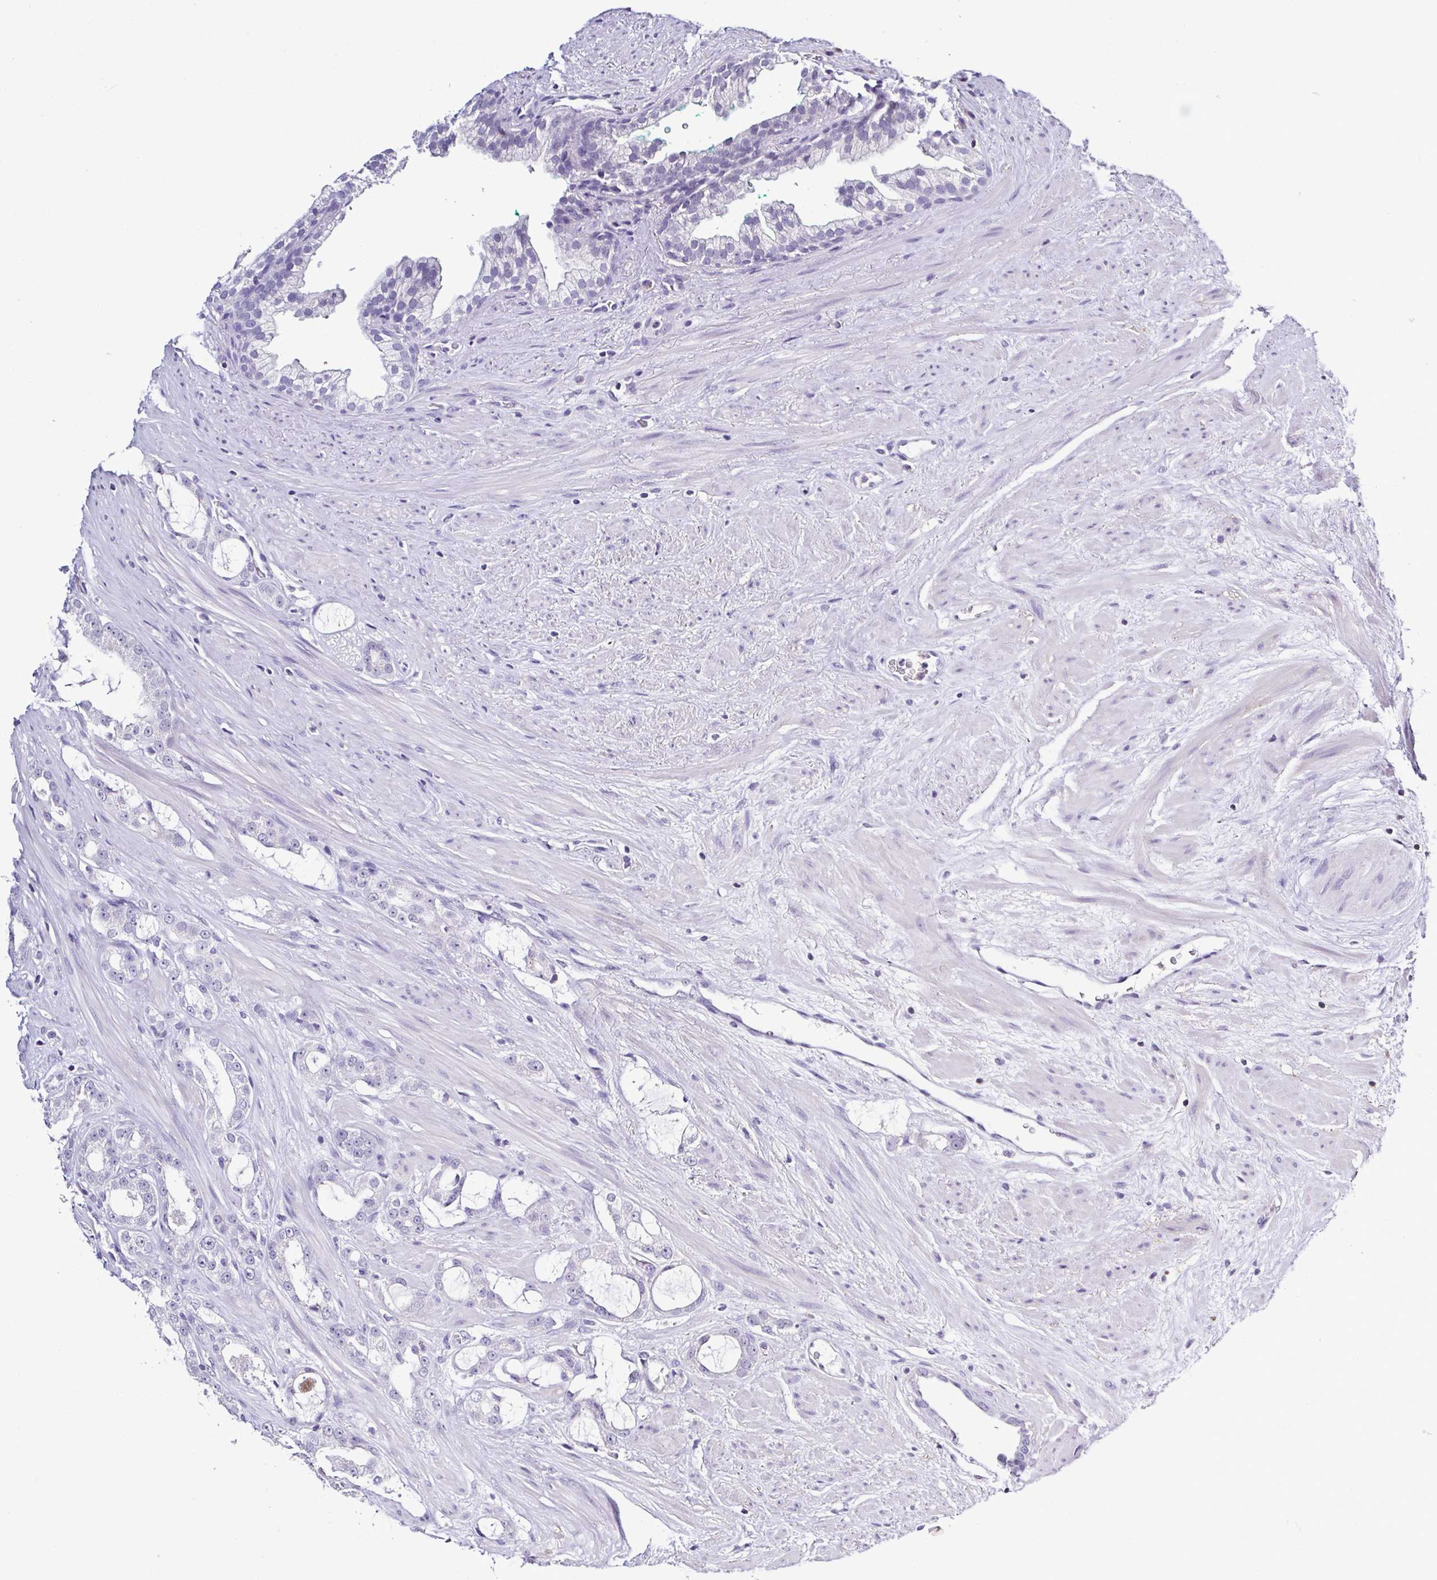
{"staining": {"intensity": "negative", "quantity": "none", "location": "none"}, "tissue": "prostate cancer", "cell_type": "Tumor cells", "image_type": "cancer", "snomed": [{"axis": "morphology", "description": "Adenocarcinoma, High grade"}, {"axis": "topography", "description": "Prostate"}], "caption": "The photomicrograph demonstrates no significant staining in tumor cells of prostate adenocarcinoma (high-grade).", "gene": "TNNT2", "patient": {"sex": "male", "age": 65}}